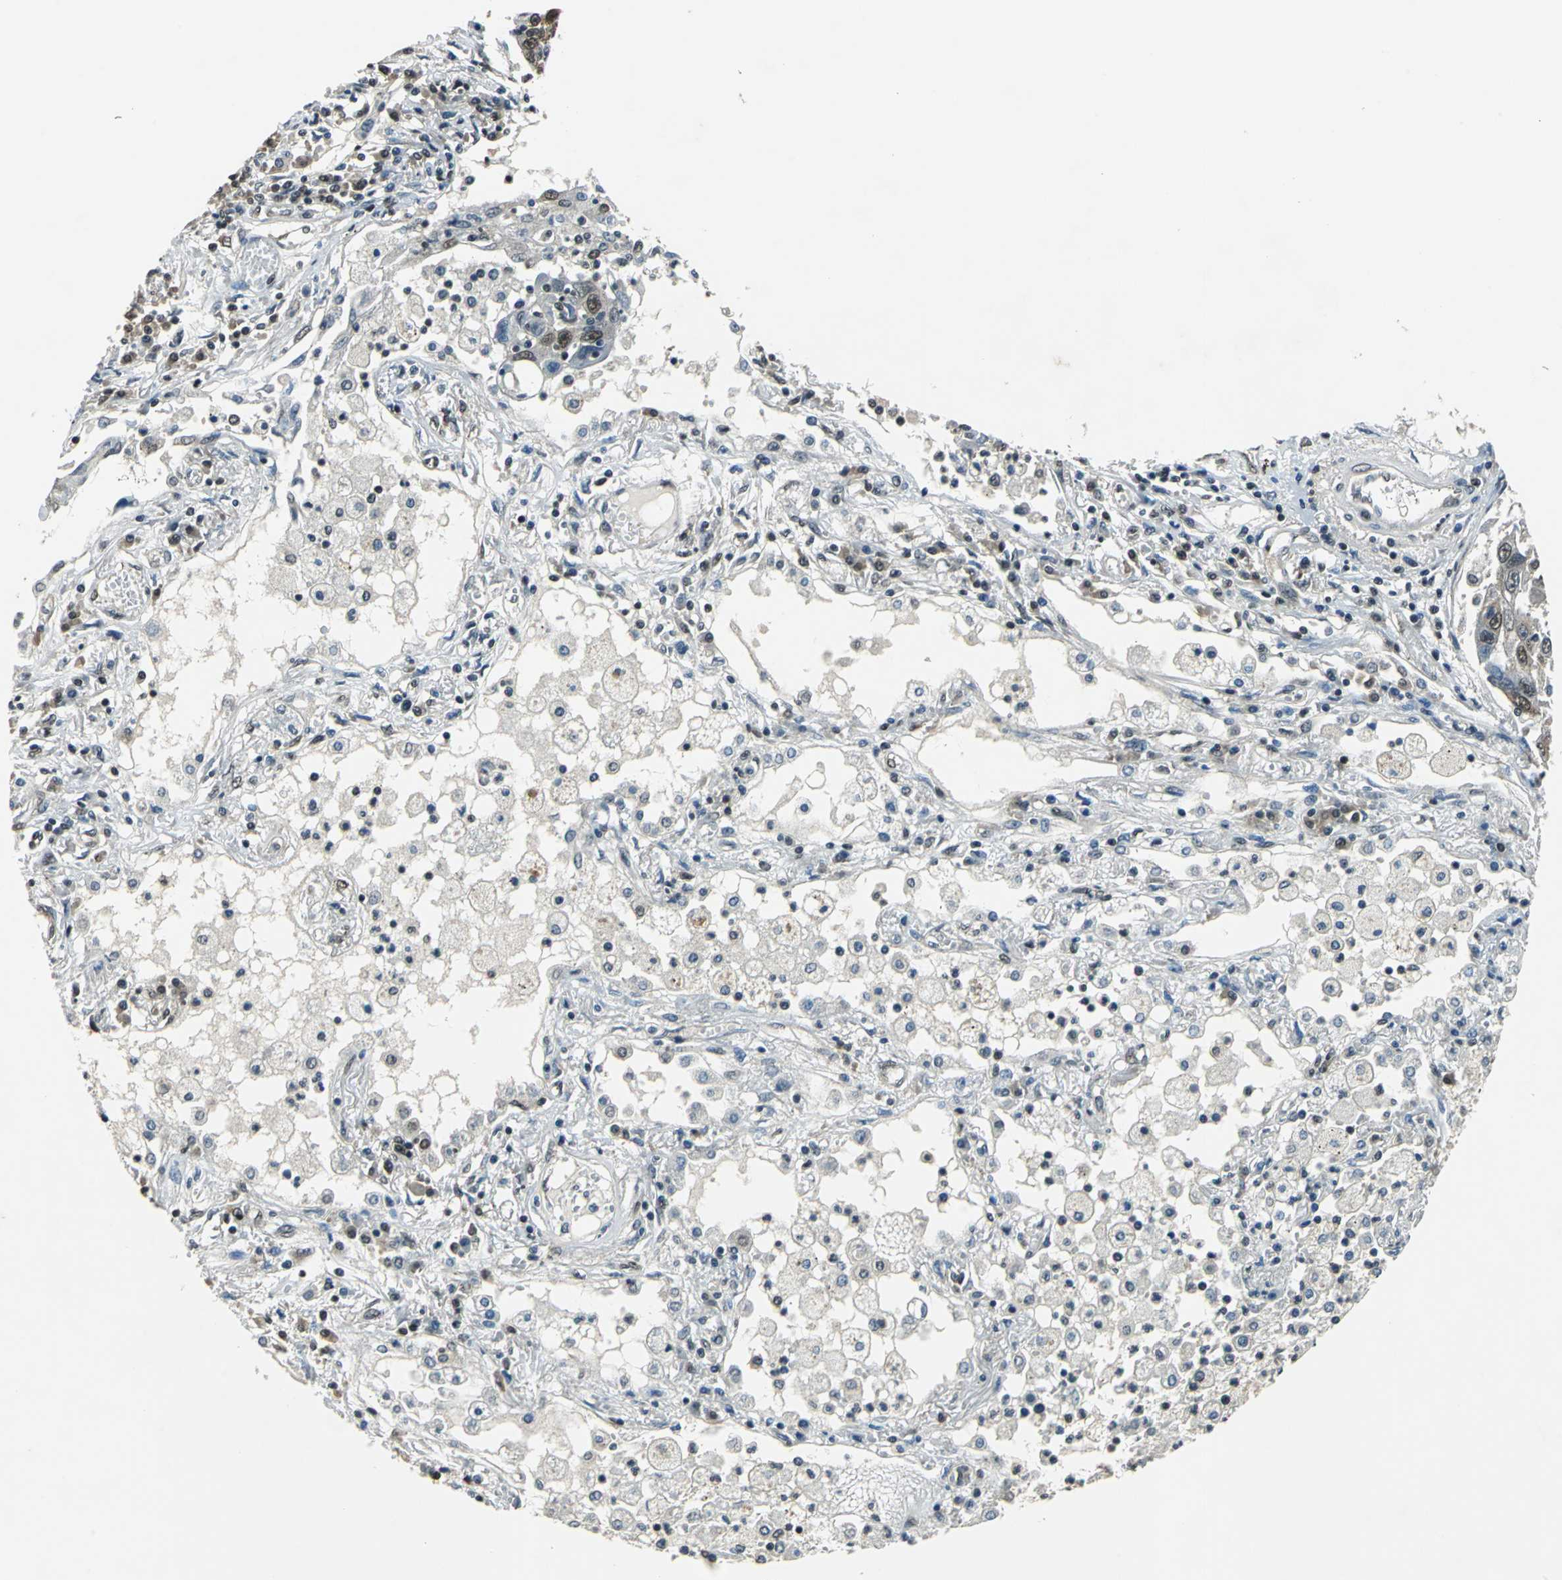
{"staining": {"intensity": "moderate", "quantity": ">75%", "location": "nuclear"}, "tissue": "lung cancer", "cell_type": "Tumor cells", "image_type": "cancer", "snomed": [{"axis": "morphology", "description": "Squamous cell carcinoma, NOS"}, {"axis": "topography", "description": "Lung"}], "caption": "The histopathology image demonstrates a brown stain indicating the presence of a protein in the nuclear of tumor cells in squamous cell carcinoma (lung). The staining was performed using DAB (3,3'-diaminobenzidine) to visualize the protein expression in brown, while the nuclei were stained in blue with hematoxylin (Magnification: 20x).", "gene": "RBM14", "patient": {"sex": "male", "age": 71}}